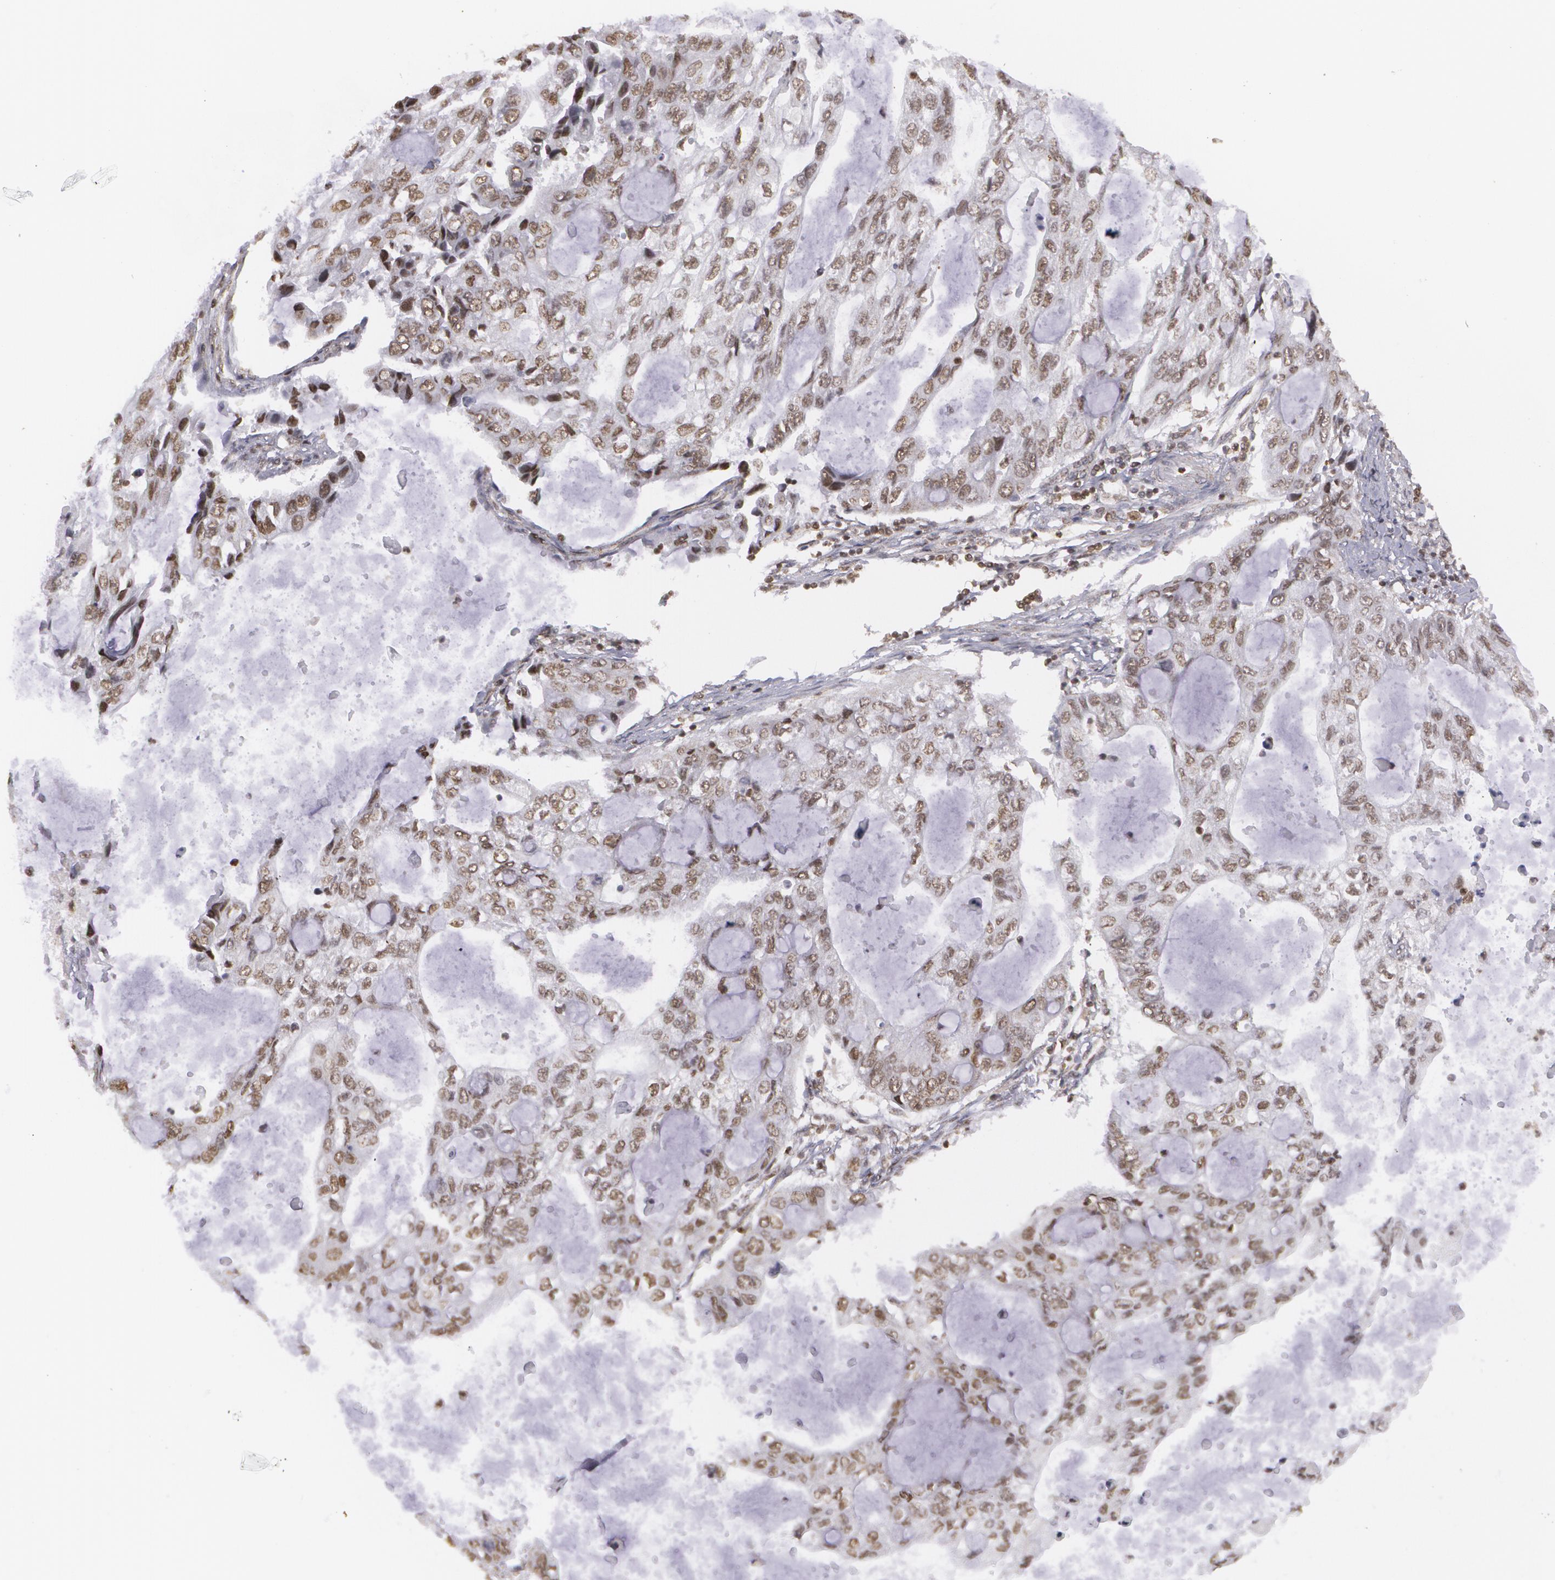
{"staining": {"intensity": "moderate", "quantity": ">75%", "location": "nuclear"}, "tissue": "stomach cancer", "cell_type": "Tumor cells", "image_type": "cancer", "snomed": [{"axis": "morphology", "description": "Adenocarcinoma, NOS"}, {"axis": "topography", "description": "Stomach, upper"}], "caption": "Stomach cancer (adenocarcinoma) tissue displays moderate nuclear expression in about >75% of tumor cells, visualized by immunohistochemistry.", "gene": "MXD1", "patient": {"sex": "female", "age": 52}}